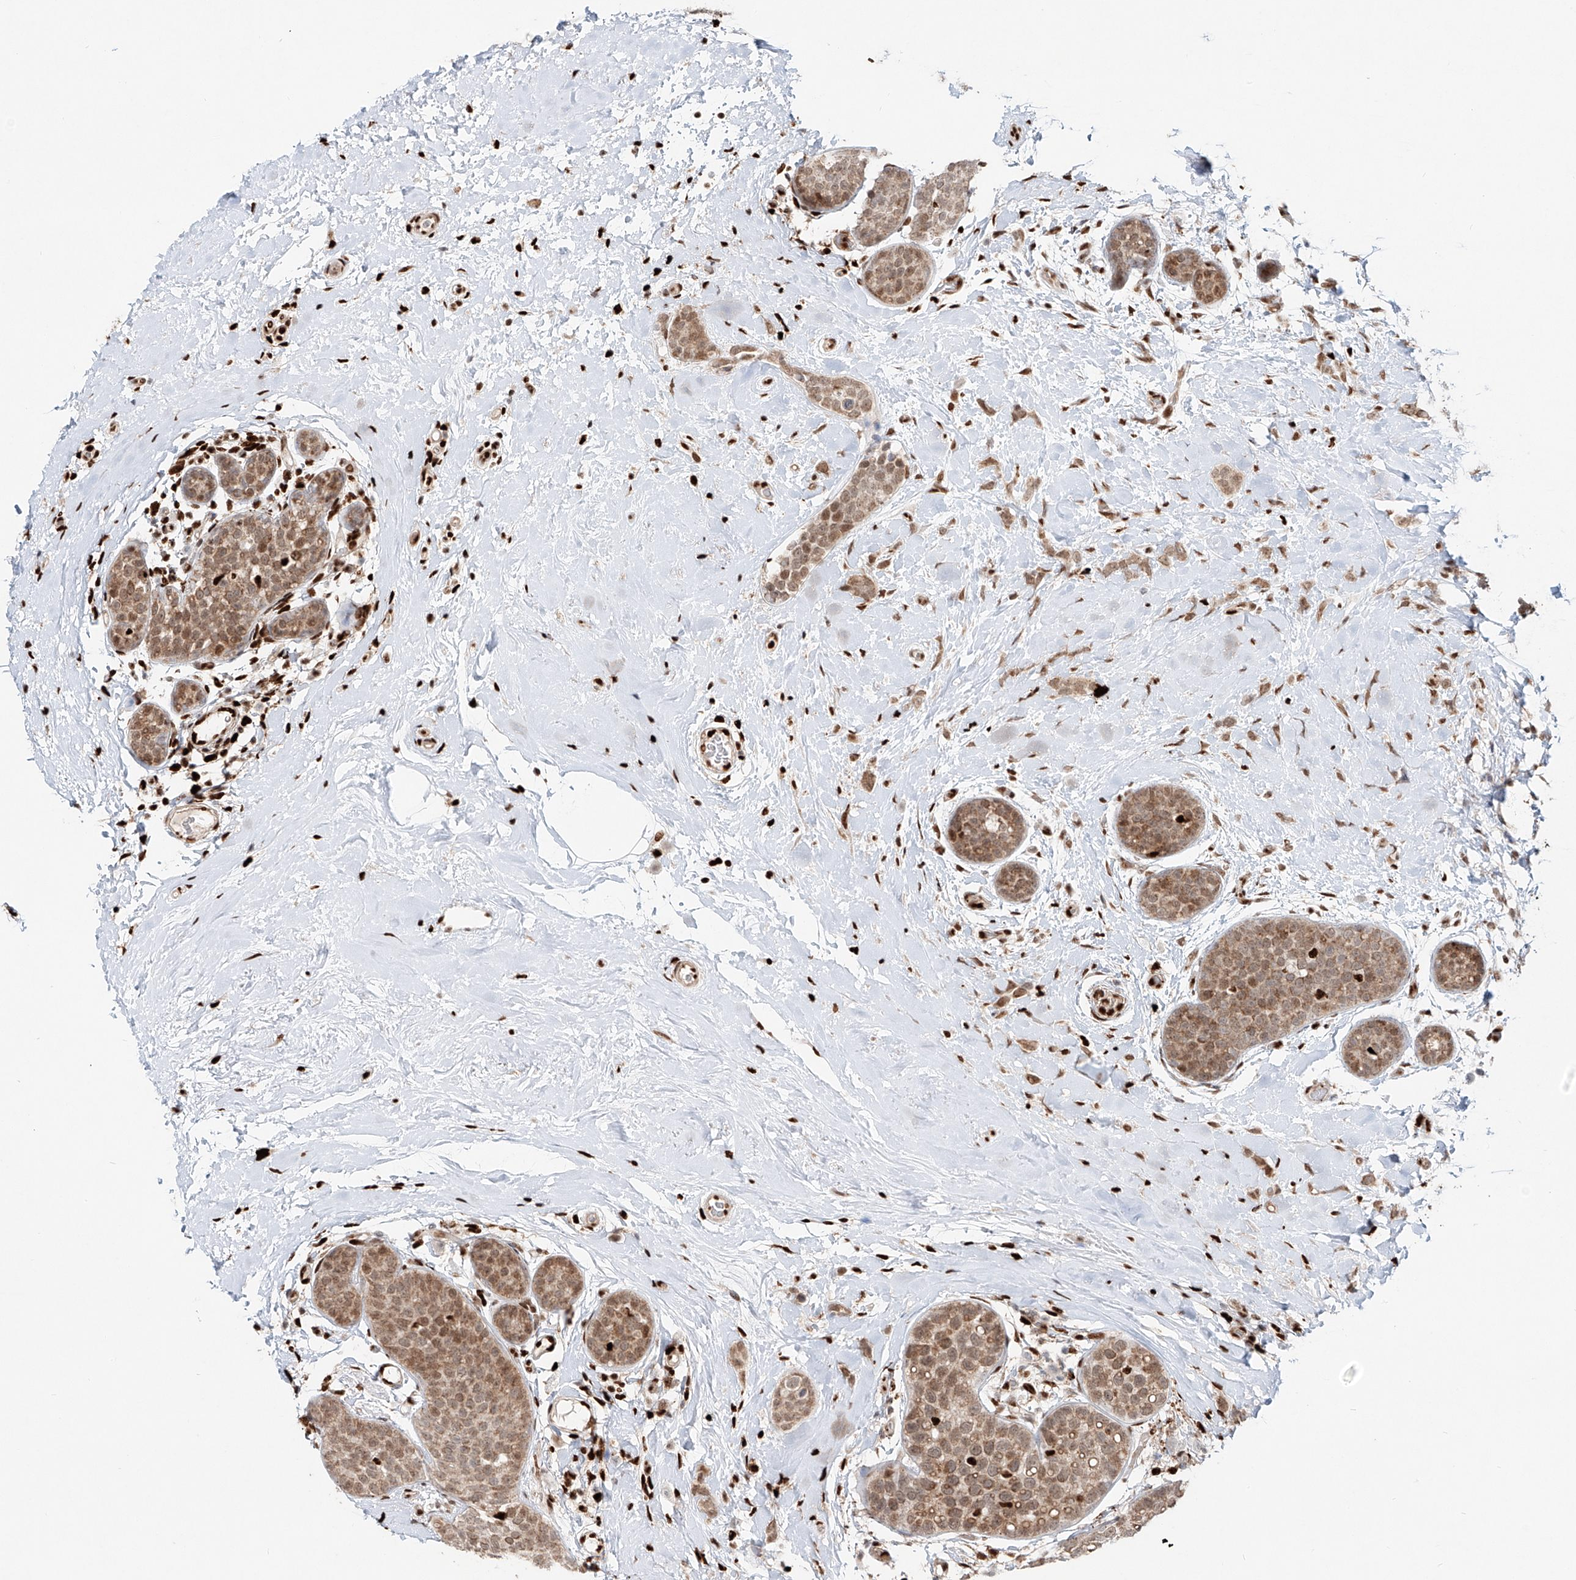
{"staining": {"intensity": "weak", "quantity": ">75%", "location": "nuclear"}, "tissue": "breast cancer", "cell_type": "Tumor cells", "image_type": "cancer", "snomed": [{"axis": "morphology", "description": "Lobular carcinoma, in situ"}, {"axis": "morphology", "description": "Lobular carcinoma"}, {"axis": "topography", "description": "Breast"}], "caption": "Breast lobular carcinoma stained with DAB (3,3'-diaminobenzidine) IHC displays low levels of weak nuclear staining in about >75% of tumor cells.", "gene": "DZIP1L", "patient": {"sex": "female", "age": 41}}